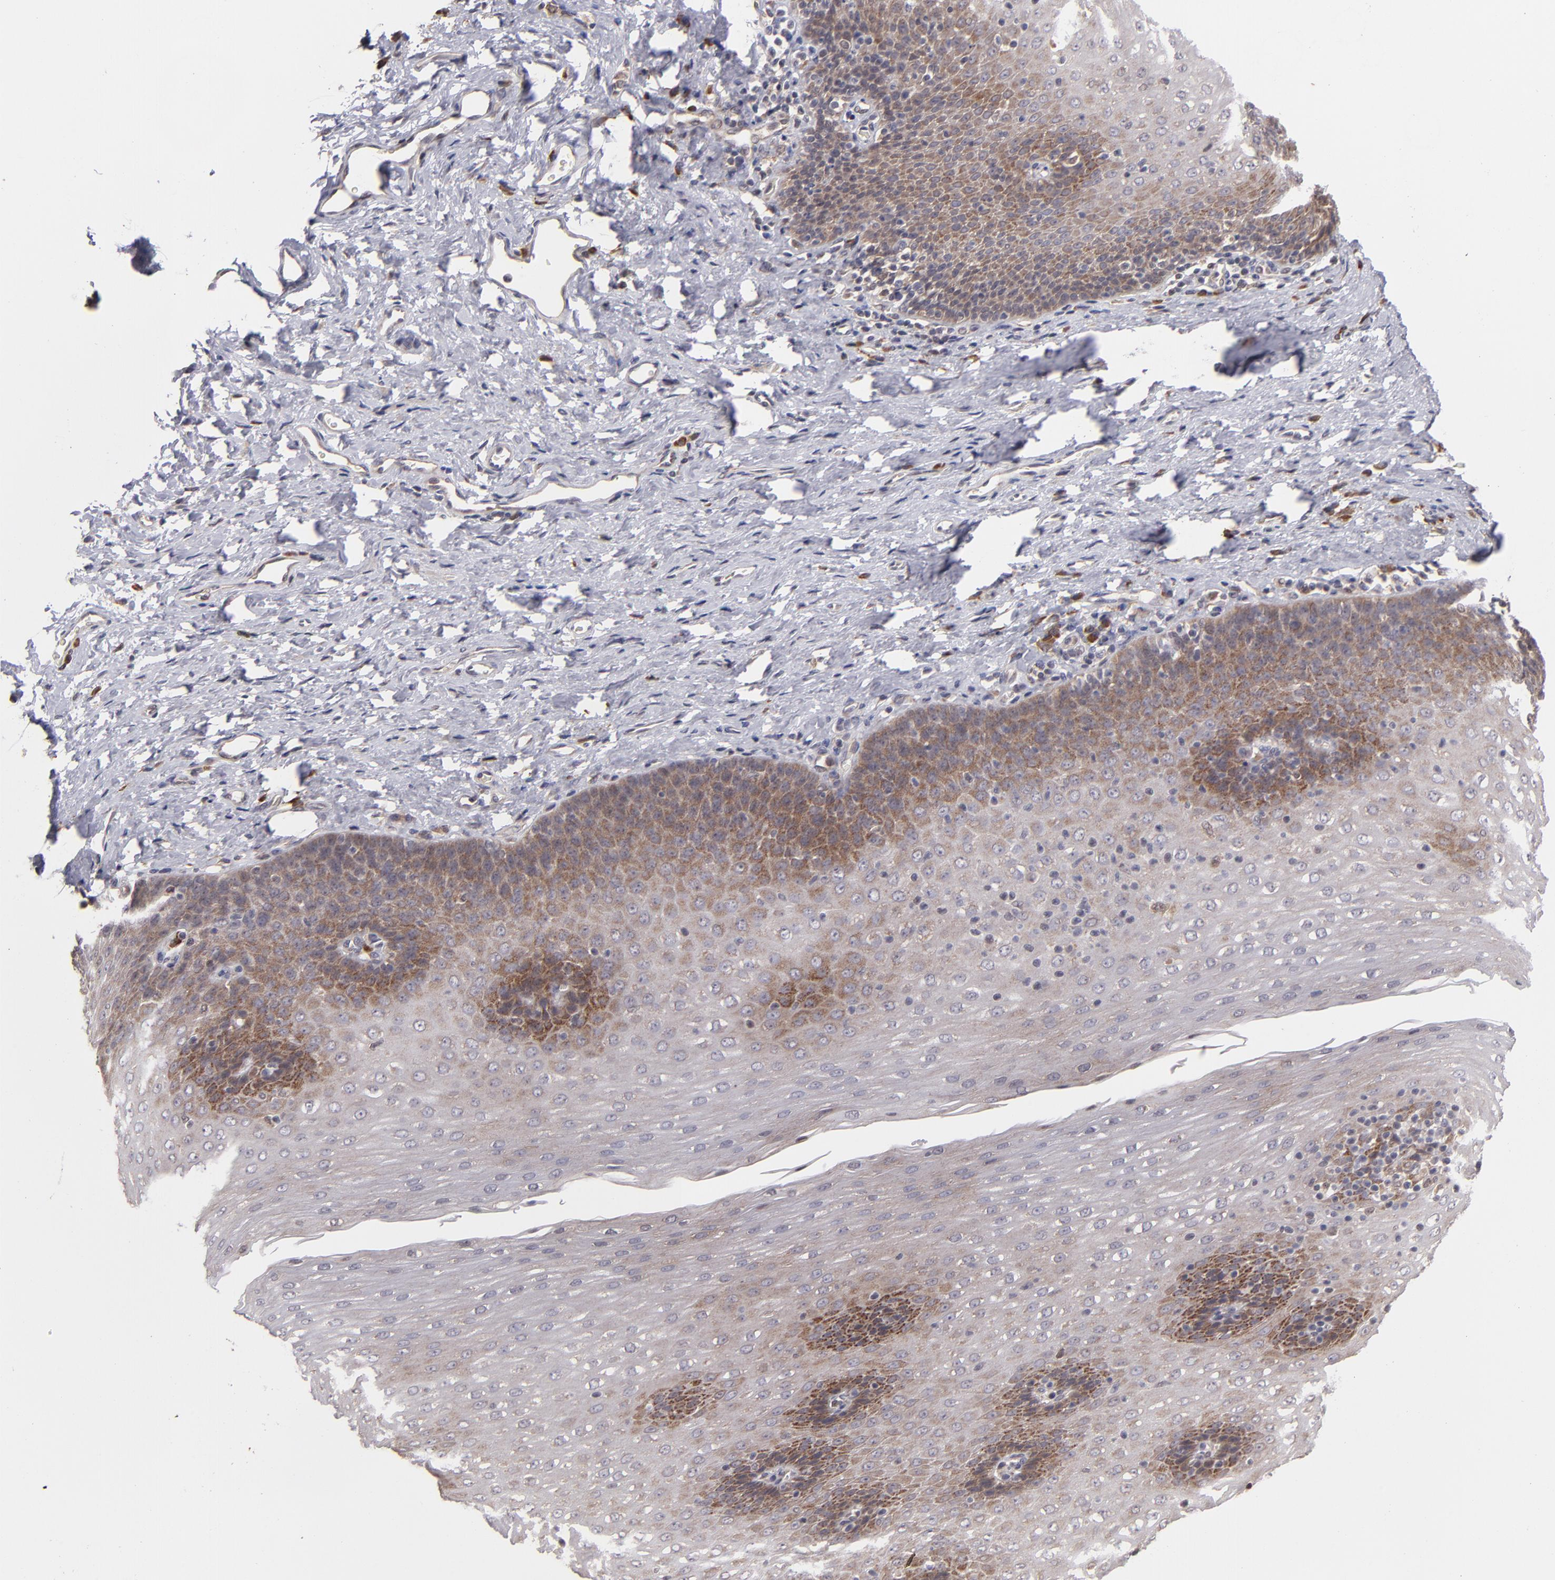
{"staining": {"intensity": "moderate", "quantity": "25%-75%", "location": "cytoplasmic/membranous"}, "tissue": "esophagus", "cell_type": "Squamous epithelial cells", "image_type": "normal", "snomed": [{"axis": "morphology", "description": "Normal tissue, NOS"}, {"axis": "topography", "description": "Esophagus"}], "caption": "Protein analysis of normal esophagus exhibits moderate cytoplasmic/membranous expression in about 25%-75% of squamous epithelial cells.", "gene": "CASP1", "patient": {"sex": "female", "age": 61}}